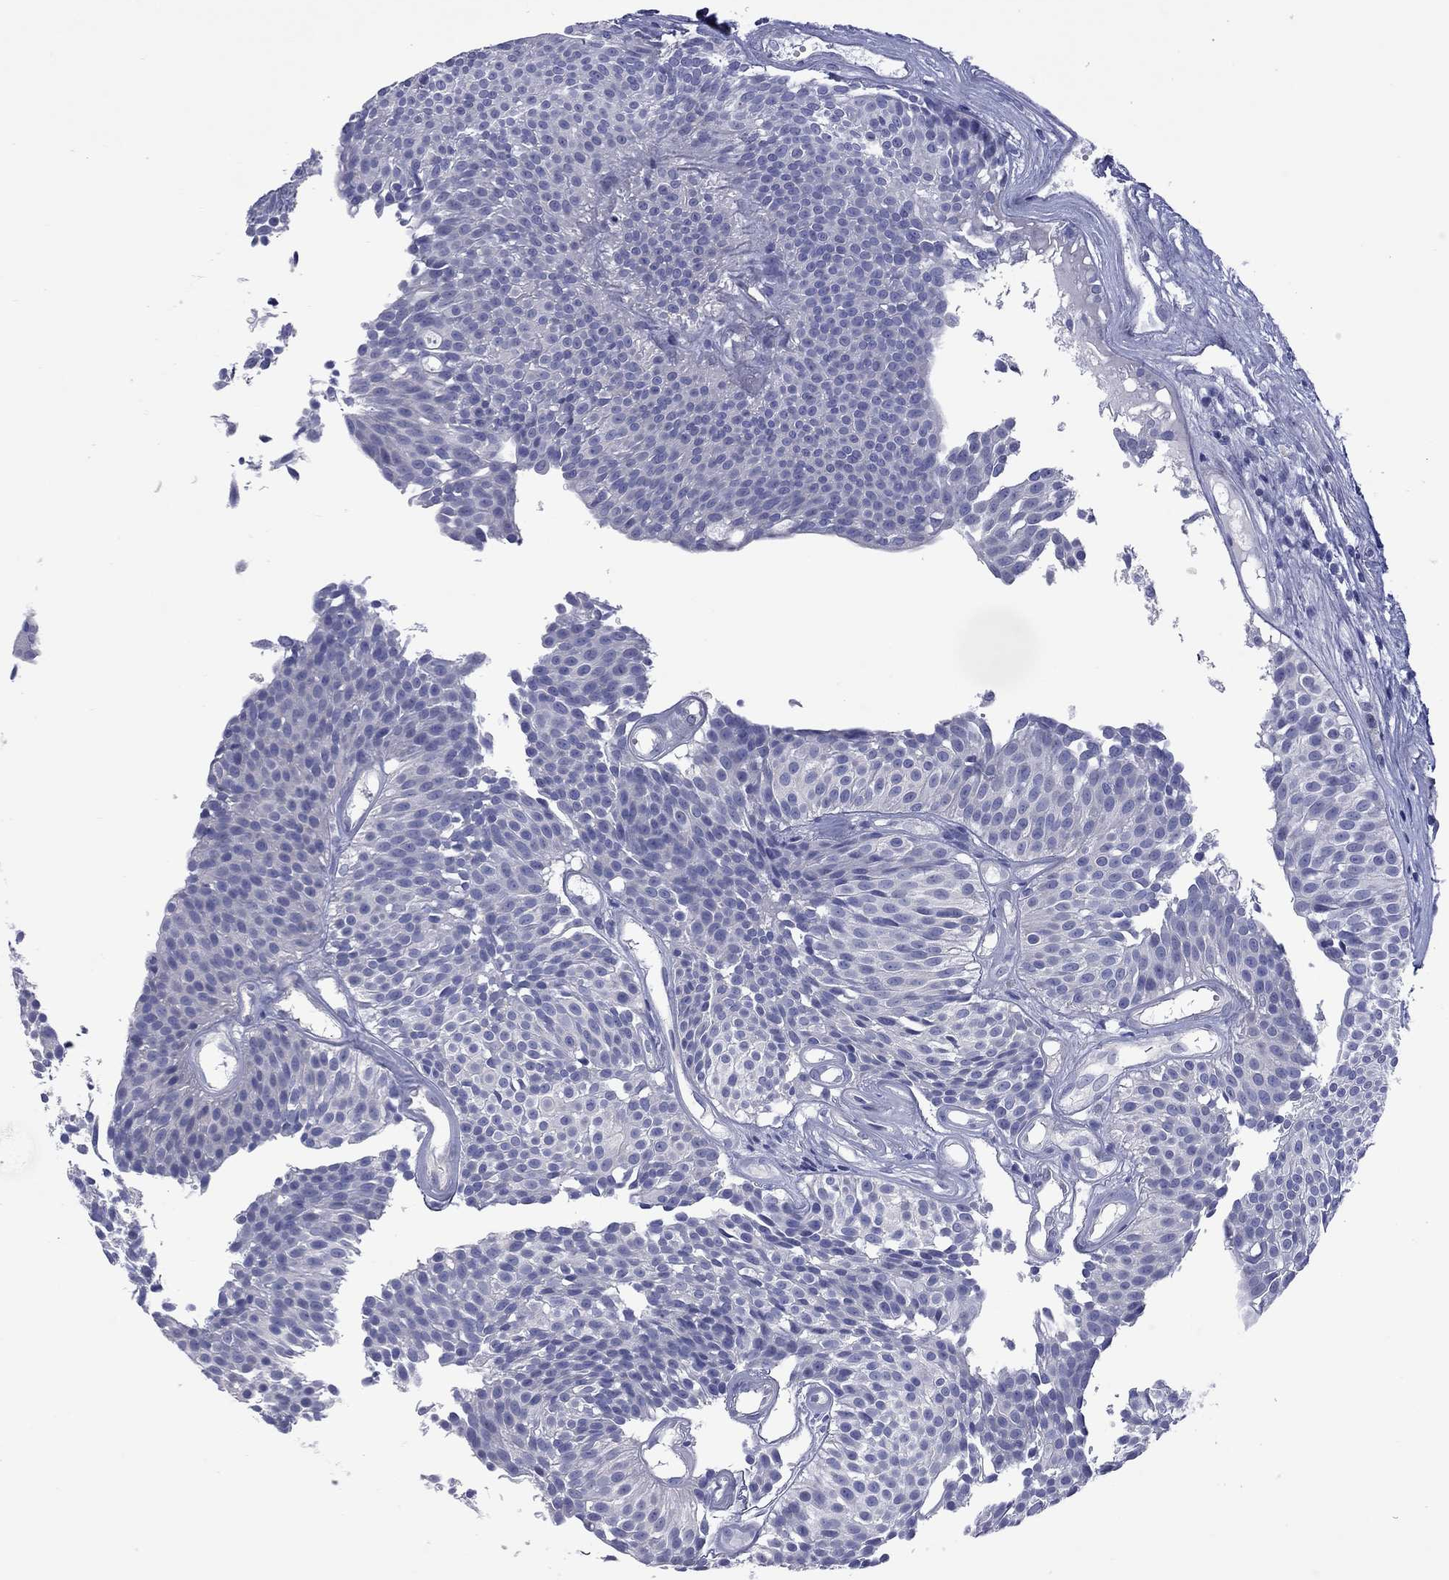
{"staining": {"intensity": "negative", "quantity": "none", "location": "none"}, "tissue": "urothelial cancer", "cell_type": "Tumor cells", "image_type": "cancer", "snomed": [{"axis": "morphology", "description": "Urothelial carcinoma, Low grade"}, {"axis": "topography", "description": "Urinary bladder"}], "caption": "DAB immunohistochemical staining of low-grade urothelial carcinoma reveals no significant staining in tumor cells.", "gene": "CTNNBIP1", "patient": {"sex": "male", "age": 63}}